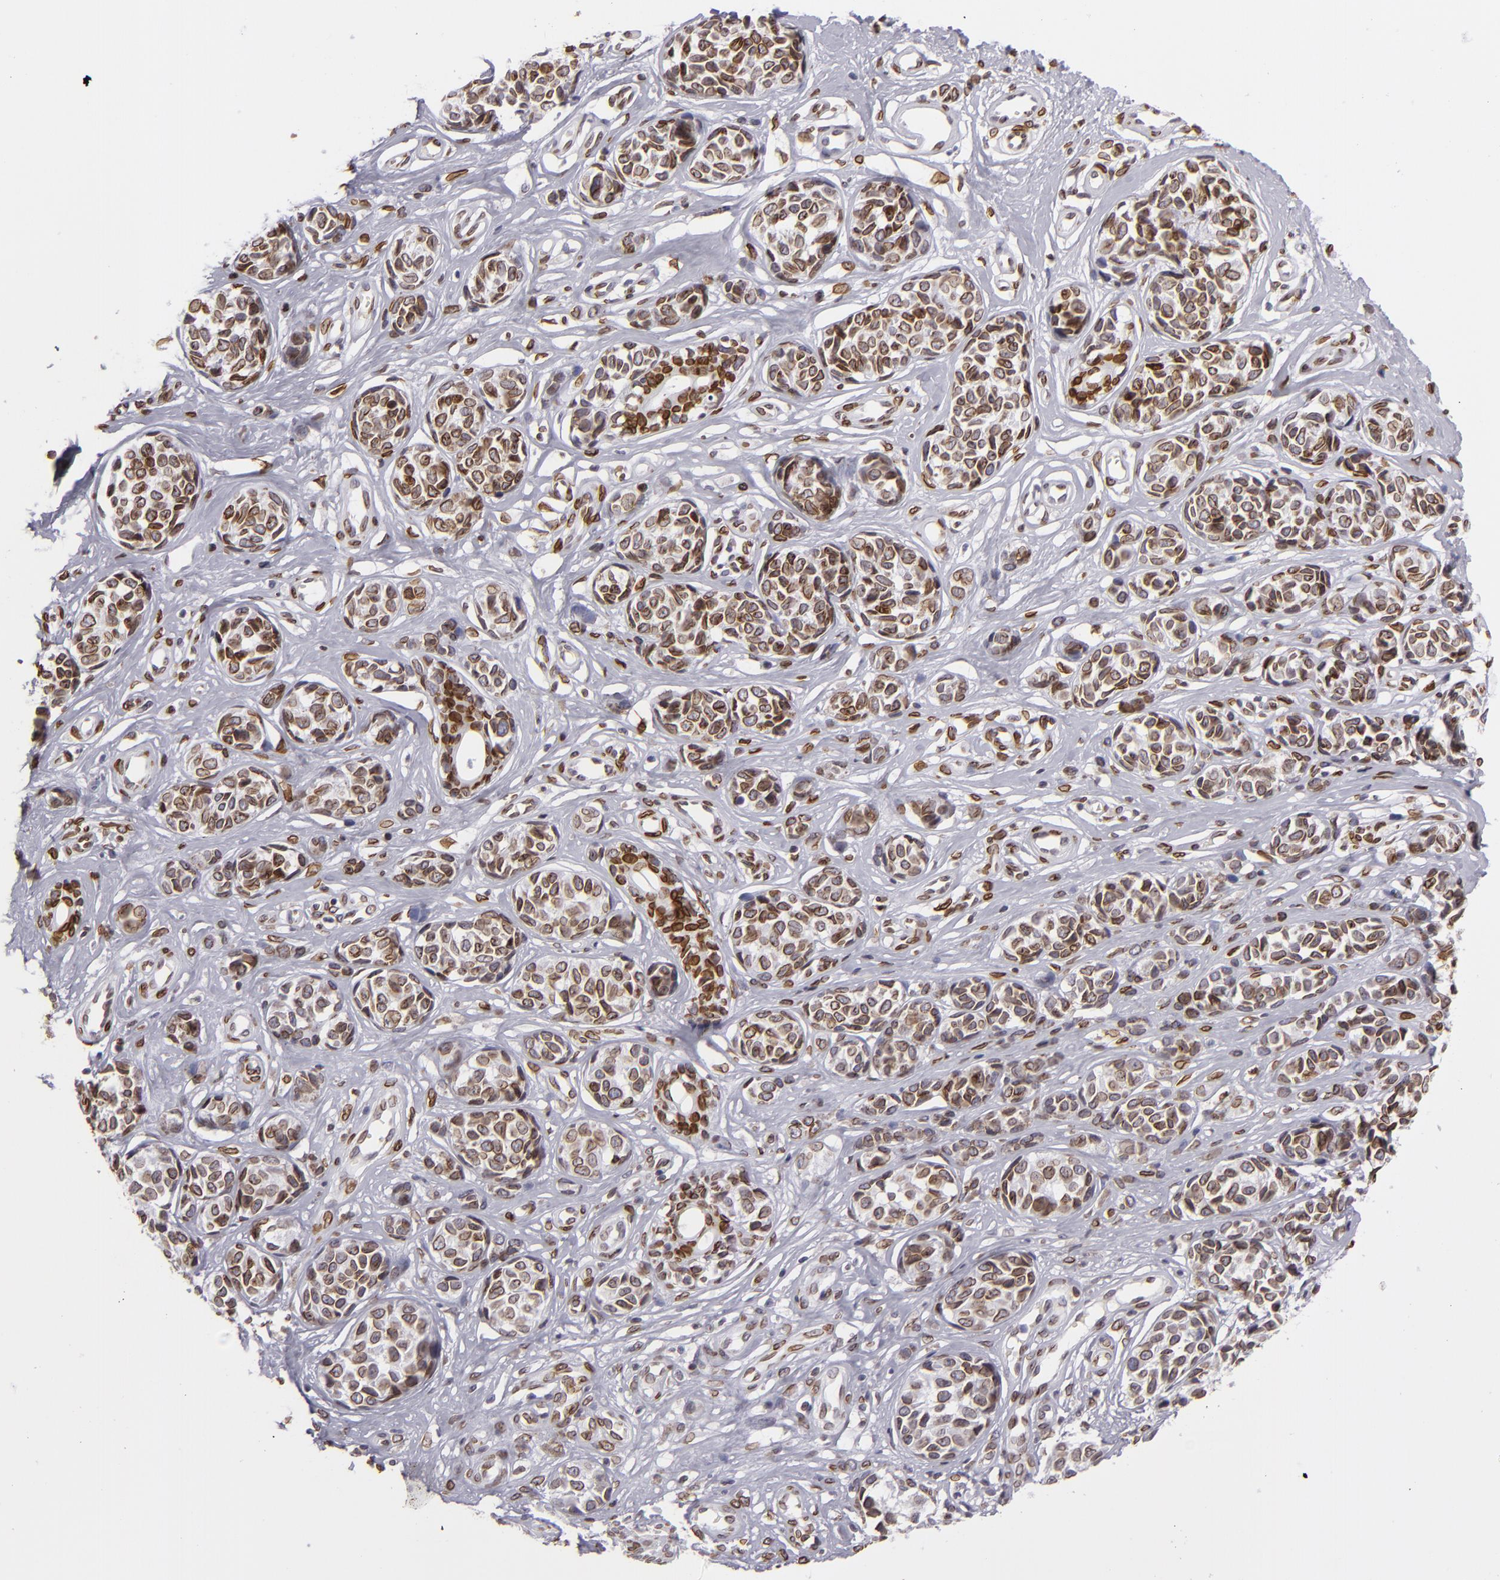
{"staining": {"intensity": "strong", "quantity": ">75%", "location": "nuclear"}, "tissue": "melanoma", "cell_type": "Tumor cells", "image_type": "cancer", "snomed": [{"axis": "morphology", "description": "Malignant melanoma, NOS"}, {"axis": "topography", "description": "Skin"}], "caption": "Malignant melanoma was stained to show a protein in brown. There is high levels of strong nuclear positivity in approximately >75% of tumor cells. The staining was performed using DAB (3,3'-diaminobenzidine) to visualize the protein expression in brown, while the nuclei were stained in blue with hematoxylin (Magnification: 20x).", "gene": "EMD", "patient": {"sex": "male", "age": 79}}